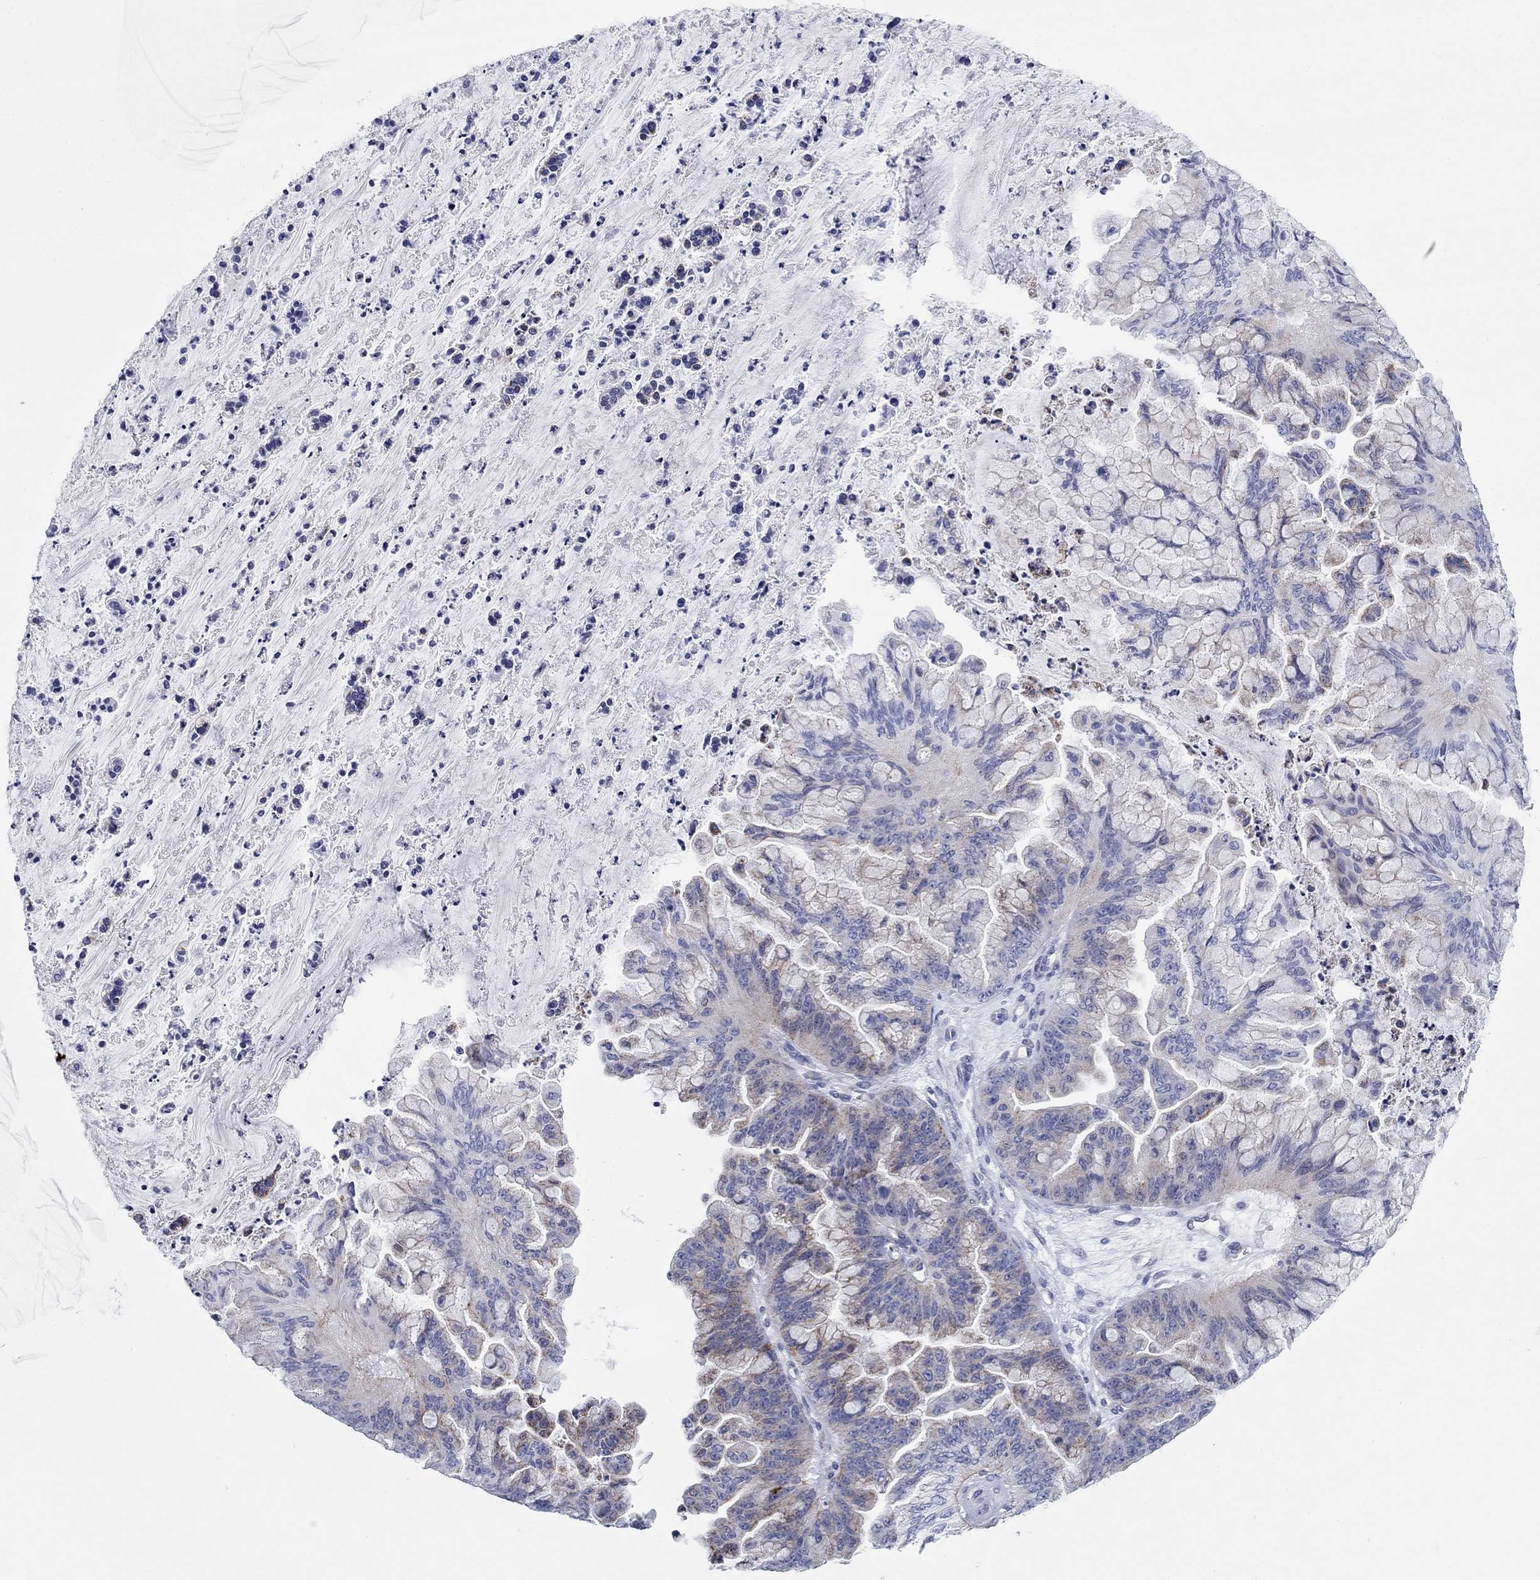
{"staining": {"intensity": "weak", "quantity": "<25%", "location": "cytoplasmic/membranous"}, "tissue": "ovarian cancer", "cell_type": "Tumor cells", "image_type": "cancer", "snomed": [{"axis": "morphology", "description": "Cystadenocarcinoma, mucinous, NOS"}, {"axis": "topography", "description": "Ovary"}], "caption": "This is an immunohistochemistry histopathology image of ovarian mucinous cystadenocarcinoma. There is no expression in tumor cells.", "gene": "CHI3L2", "patient": {"sex": "female", "age": 67}}